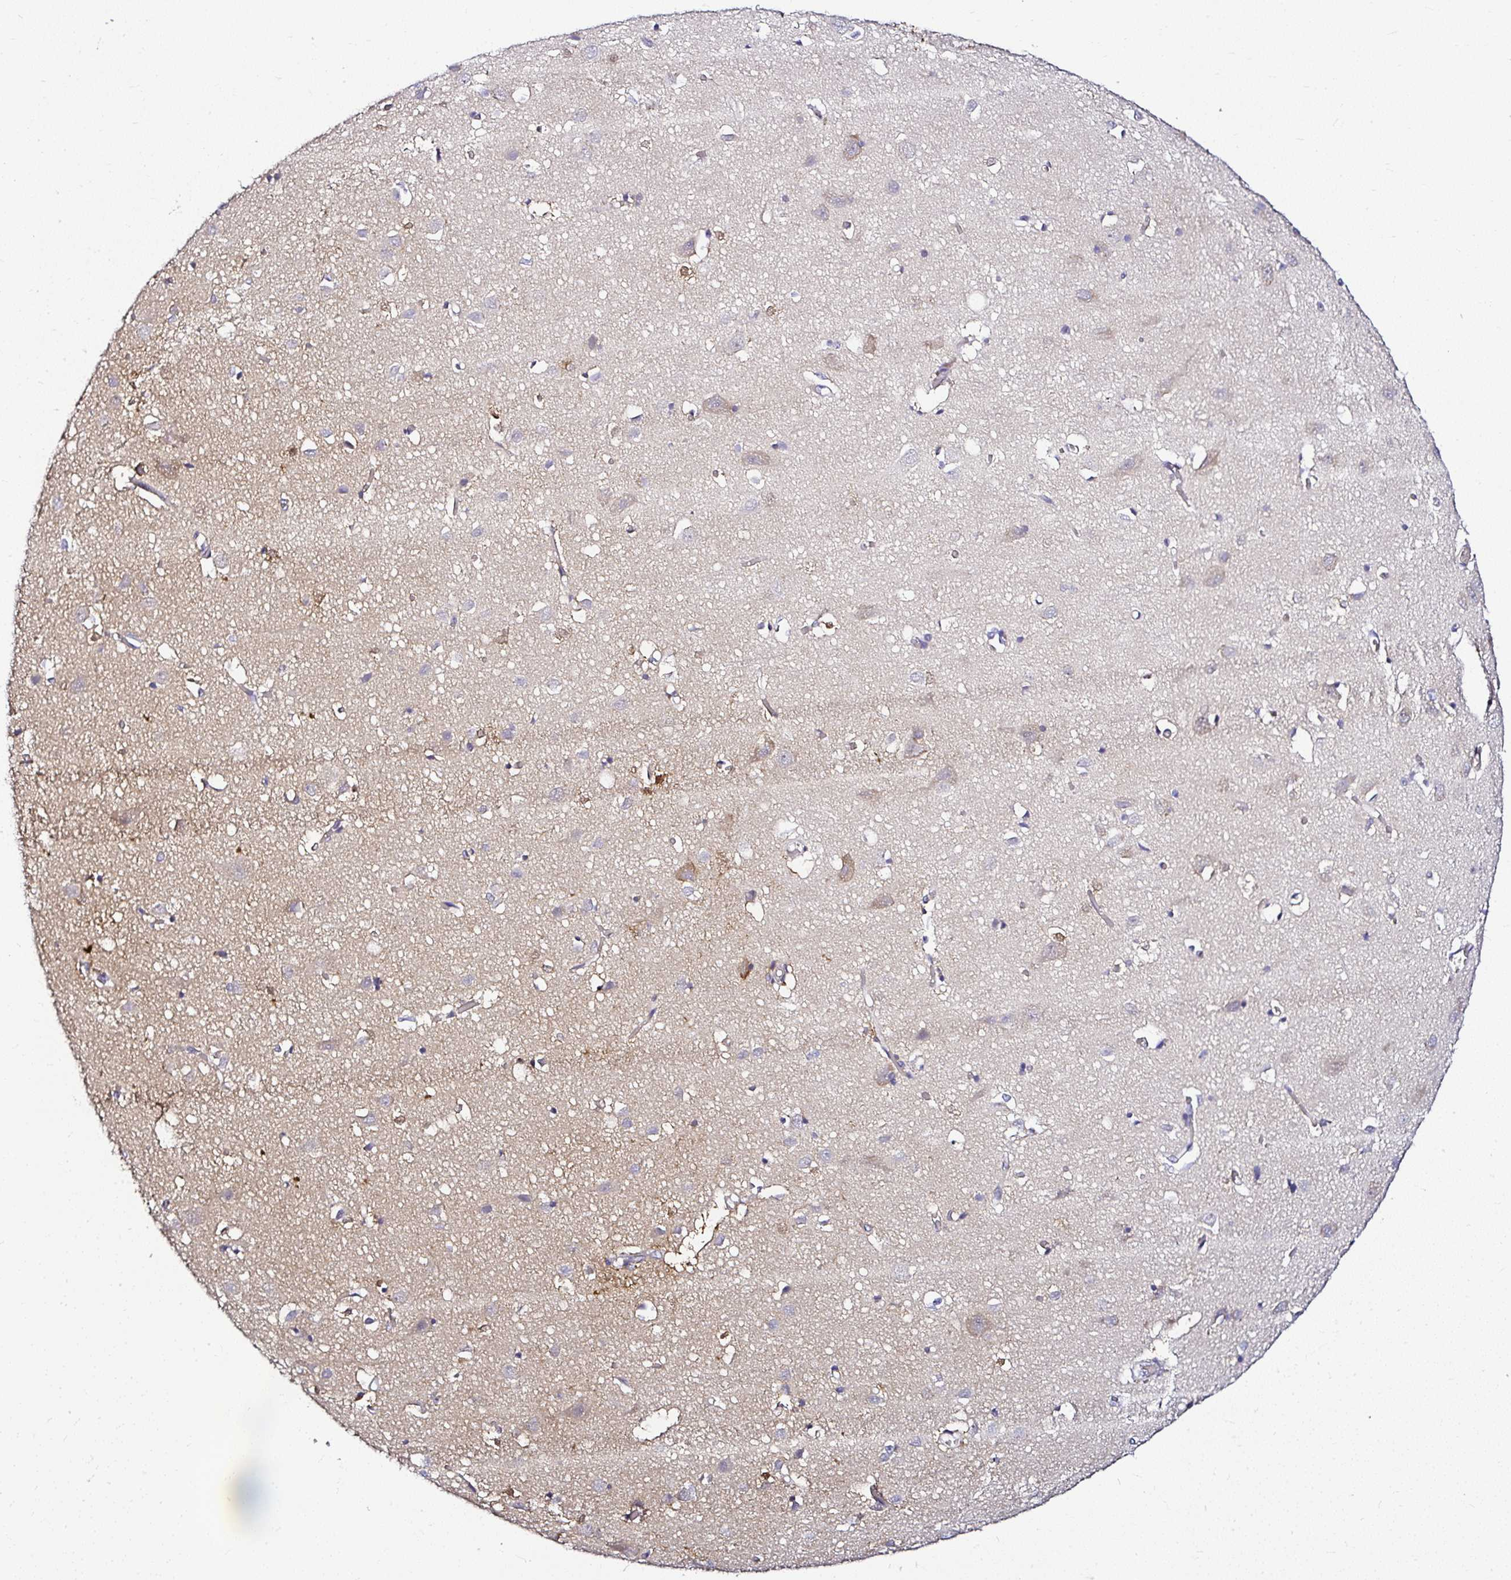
{"staining": {"intensity": "negative", "quantity": "none", "location": "none"}, "tissue": "cerebral cortex", "cell_type": "Endothelial cells", "image_type": "normal", "snomed": [{"axis": "morphology", "description": "Normal tissue, NOS"}, {"axis": "topography", "description": "Cerebral cortex"}], "caption": "Endothelial cells are negative for protein expression in benign human cerebral cortex. (Stains: DAB (3,3'-diaminobenzidine) immunohistochemistry with hematoxylin counter stain, Microscopy: brightfield microscopy at high magnification).", "gene": "DEPDC5", "patient": {"sex": "male", "age": 70}}